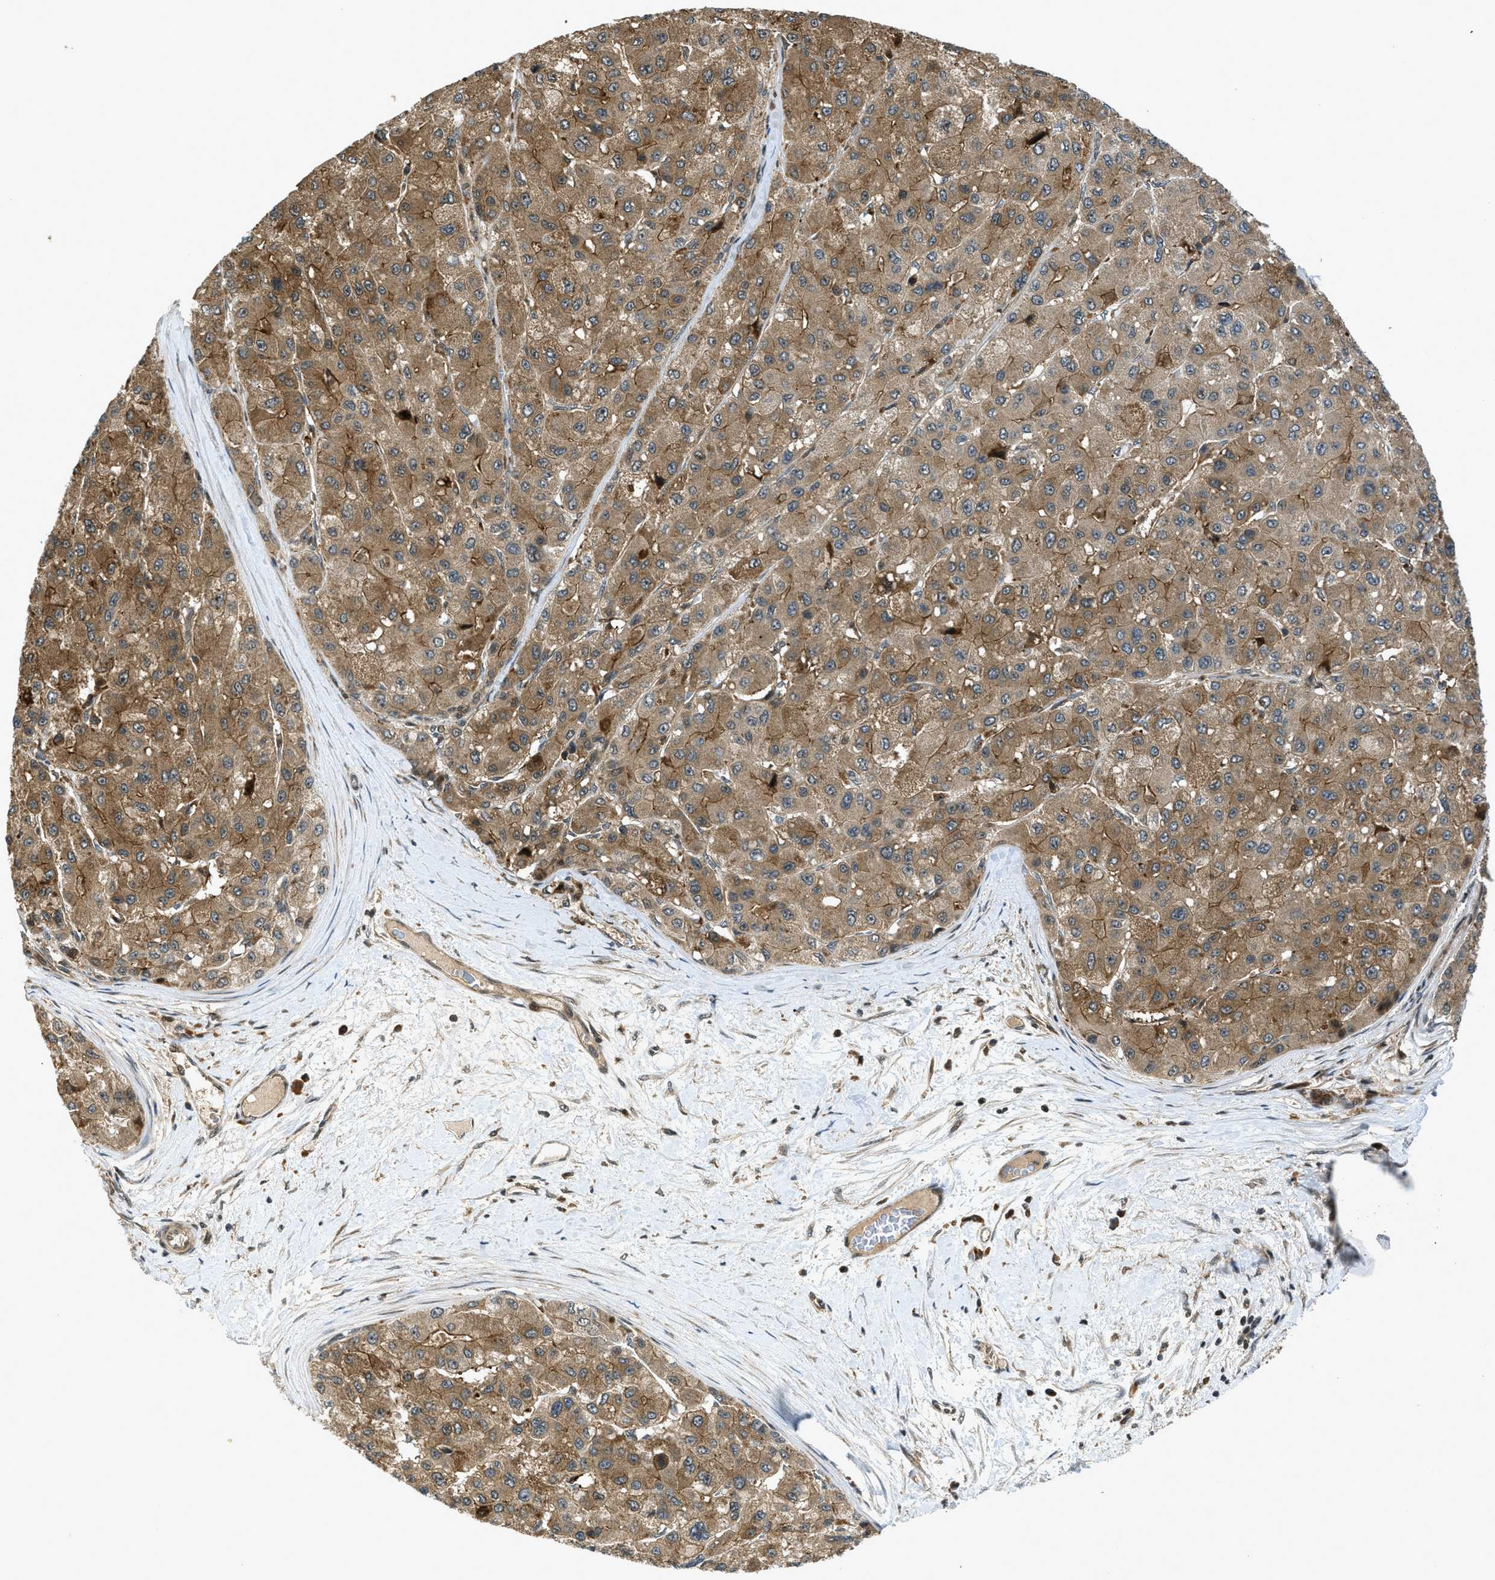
{"staining": {"intensity": "moderate", "quantity": ">75%", "location": "cytoplasmic/membranous"}, "tissue": "liver cancer", "cell_type": "Tumor cells", "image_type": "cancer", "snomed": [{"axis": "morphology", "description": "Carcinoma, Hepatocellular, NOS"}, {"axis": "topography", "description": "Liver"}], "caption": "Immunohistochemical staining of human liver cancer reveals moderate cytoplasmic/membranous protein expression in approximately >75% of tumor cells. (DAB IHC with brightfield microscopy, high magnification).", "gene": "DNAJC28", "patient": {"sex": "male", "age": 80}}